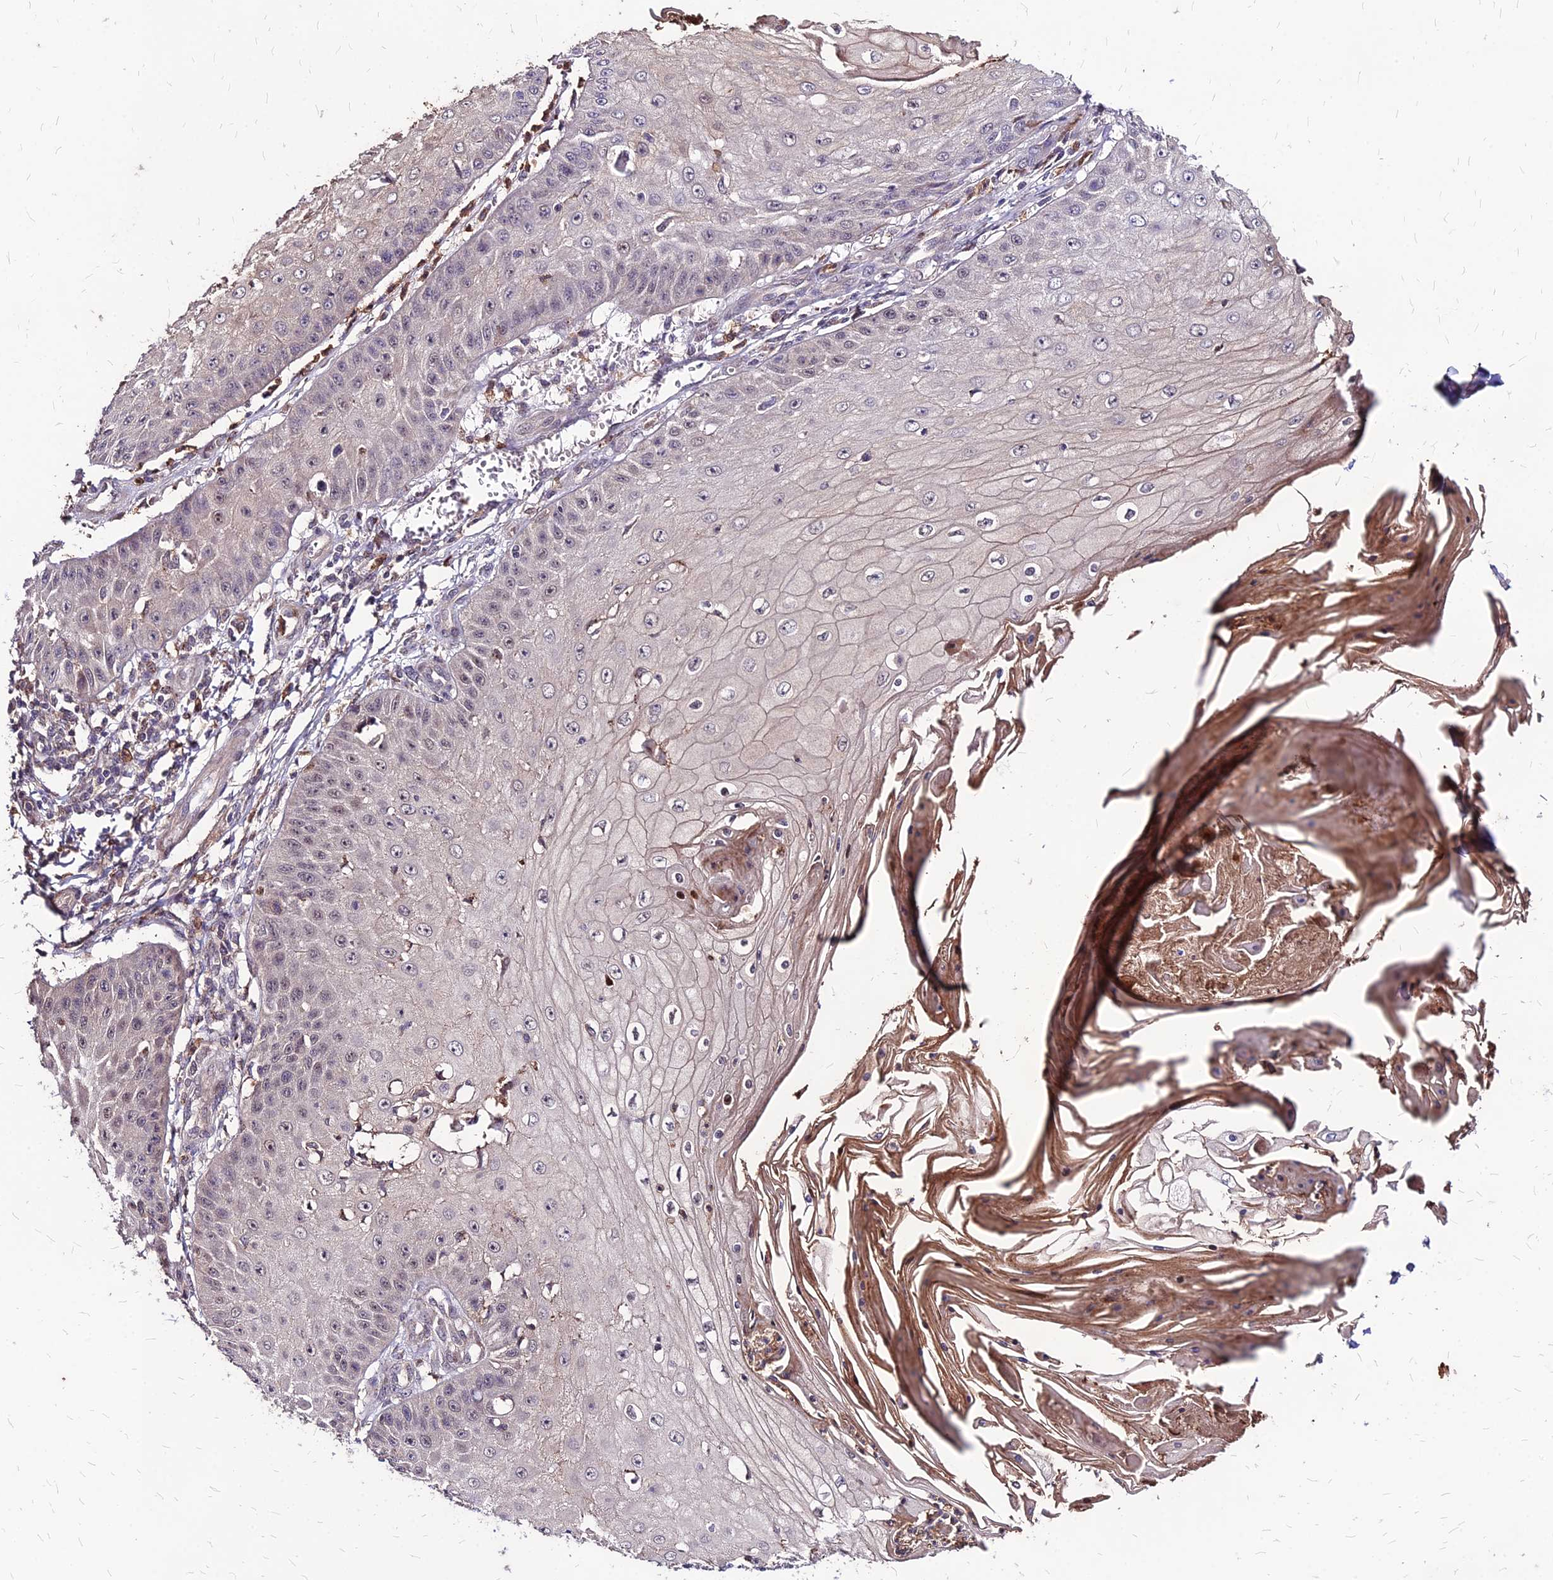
{"staining": {"intensity": "weak", "quantity": "<25%", "location": "nuclear"}, "tissue": "skin cancer", "cell_type": "Tumor cells", "image_type": "cancer", "snomed": [{"axis": "morphology", "description": "Squamous cell carcinoma, NOS"}, {"axis": "topography", "description": "Skin"}], "caption": "This is an immunohistochemistry (IHC) micrograph of human skin cancer. There is no positivity in tumor cells.", "gene": "APBA3", "patient": {"sex": "male", "age": 70}}